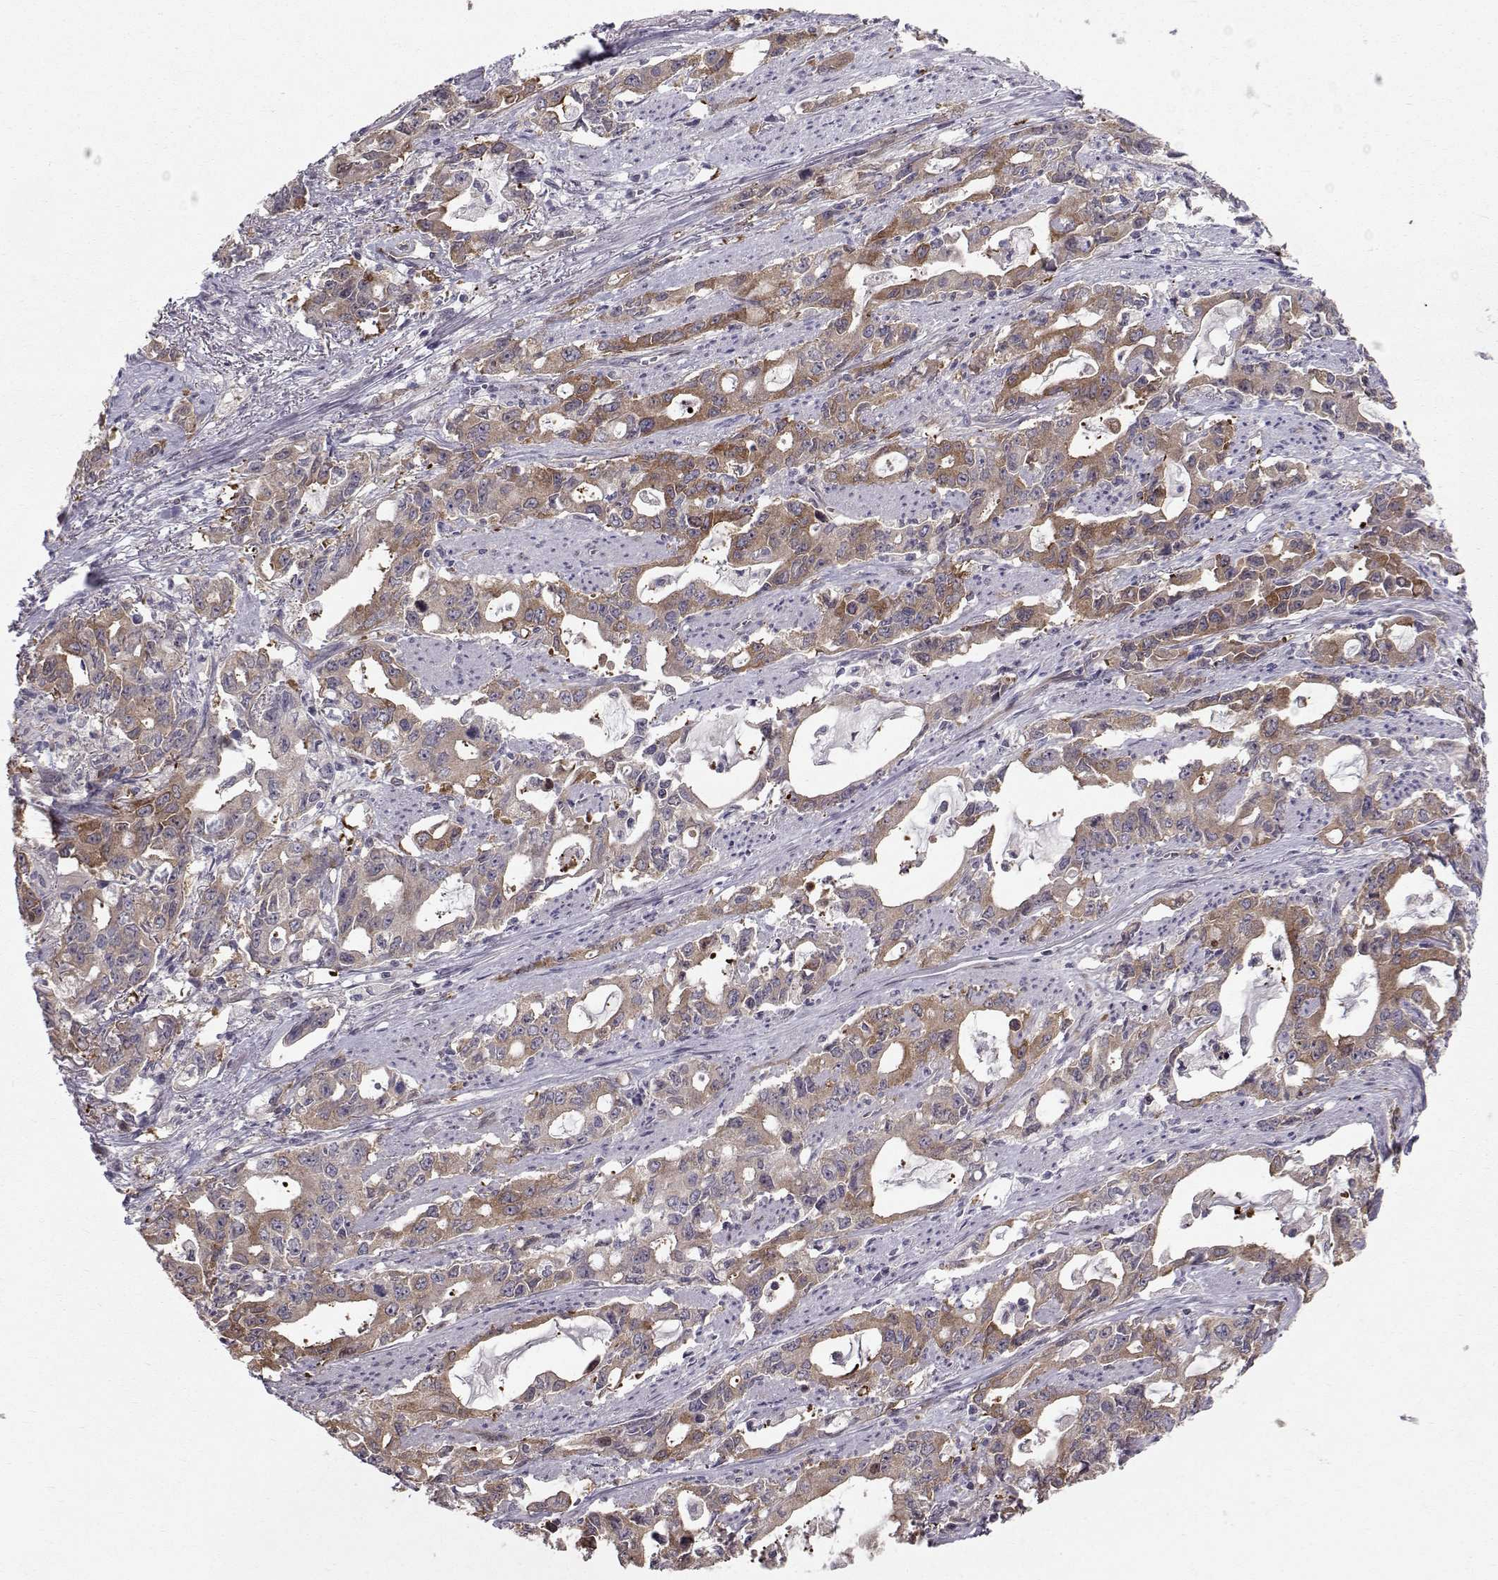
{"staining": {"intensity": "moderate", "quantity": ">75%", "location": "cytoplasmic/membranous"}, "tissue": "stomach cancer", "cell_type": "Tumor cells", "image_type": "cancer", "snomed": [{"axis": "morphology", "description": "Adenocarcinoma, NOS"}, {"axis": "topography", "description": "Stomach, upper"}], "caption": "Immunohistochemical staining of human stomach cancer shows medium levels of moderate cytoplasmic/membranous protein staining in approximately >75% of tumor cells. The protein is stained brown, and the nuclei are stained in blue (DAB (3,3'-diaminobenzidine) IHC with brightfield microscopy, high magnification).", "gene": "HSP90AB1", "patient": {"sex": "male", "age": 85}}